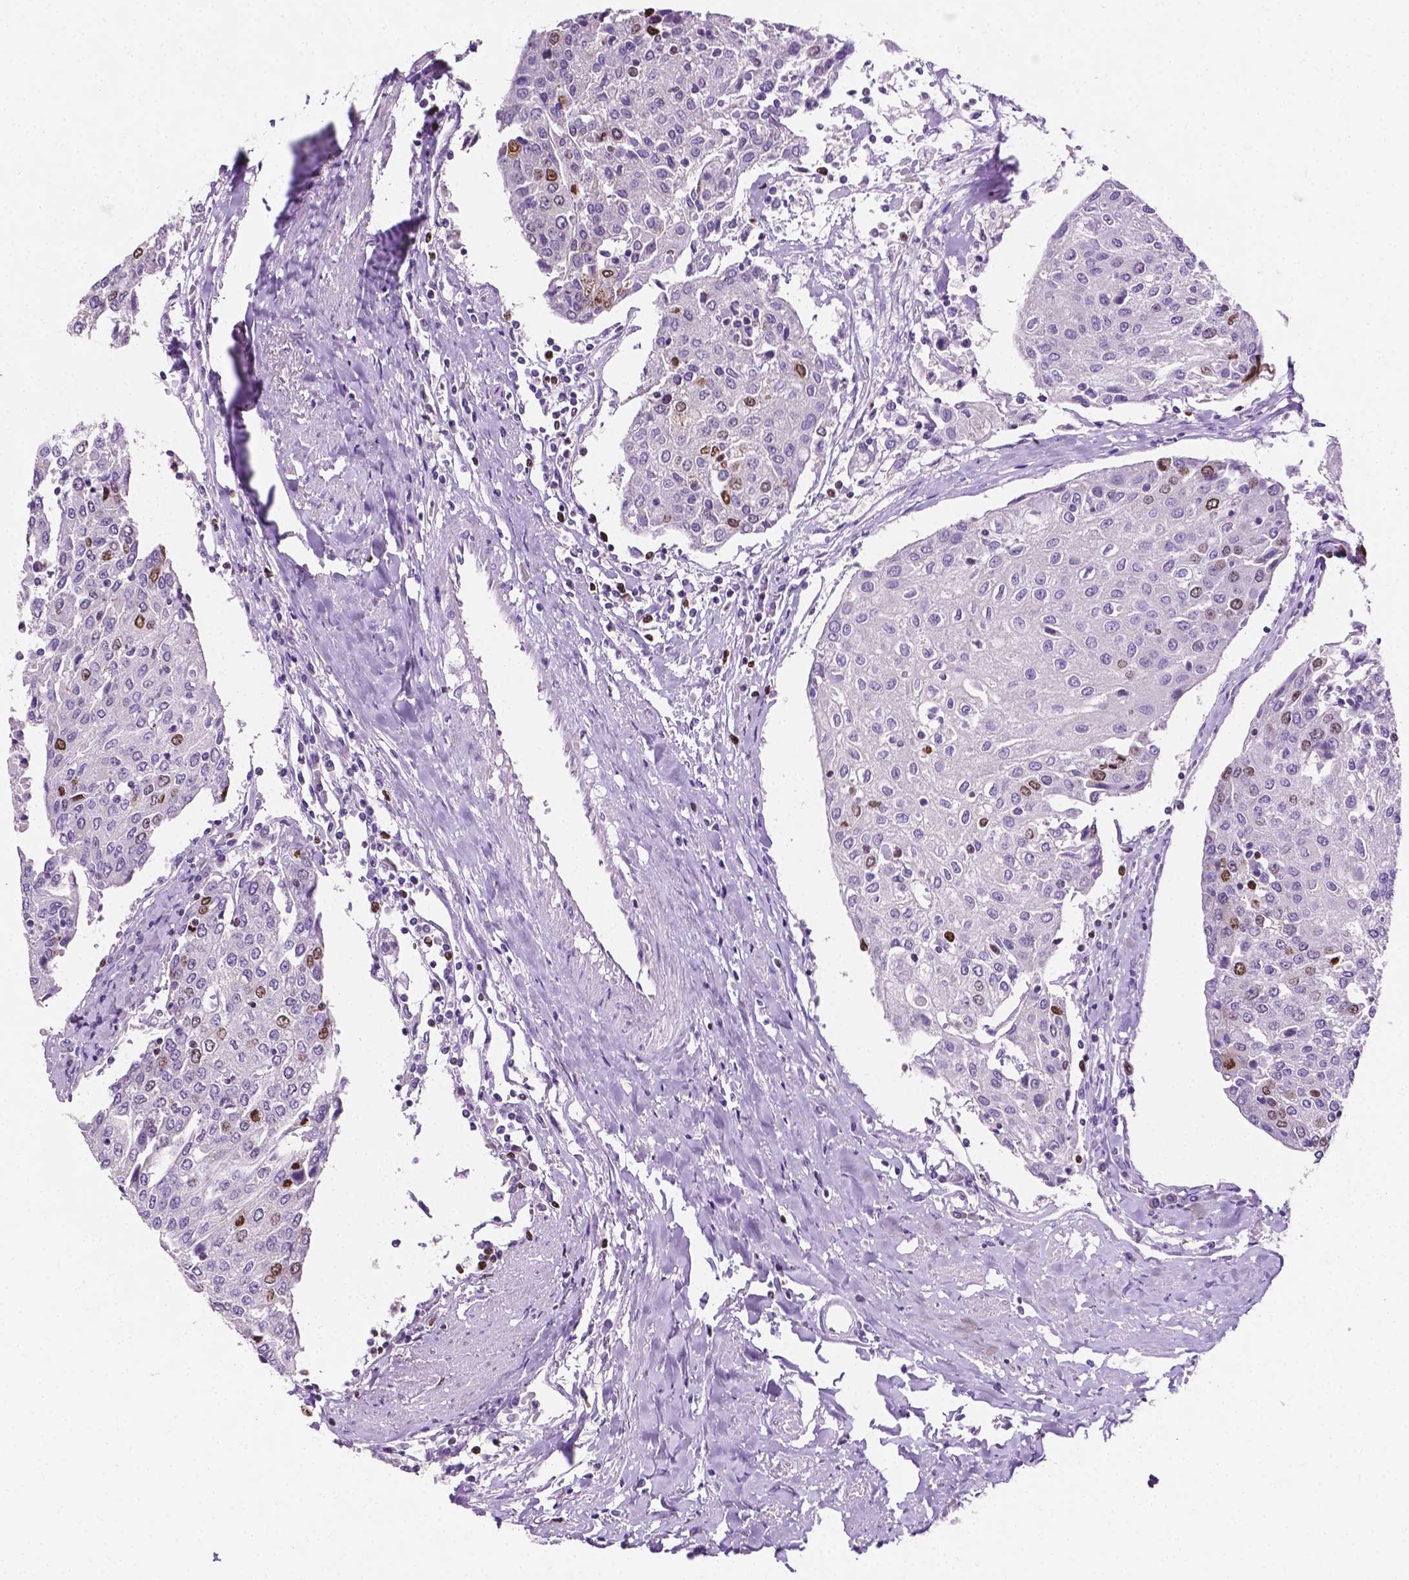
{"staining": {"intensity": "moderate", "quantity": "25%-75%", "location": "nuclear"}, "tissue": "urothelial cancer", "cell_type": "Tumor cells", "image_type": "cancer", "snomed": [{"axis": "morphology", "description": "Urothelial carcinoma, High grade"}, {"axis": "topography", "description": "Urinary bladder"}], "caption": "Approximately 25%-75% of tumor cells in human urothelial cancer reveal moderate nuclear protein staining as visualized by brown immunohistochemical staining.", "gene": "SIAH2", "patient": {"sex": "female", "age": 85}}